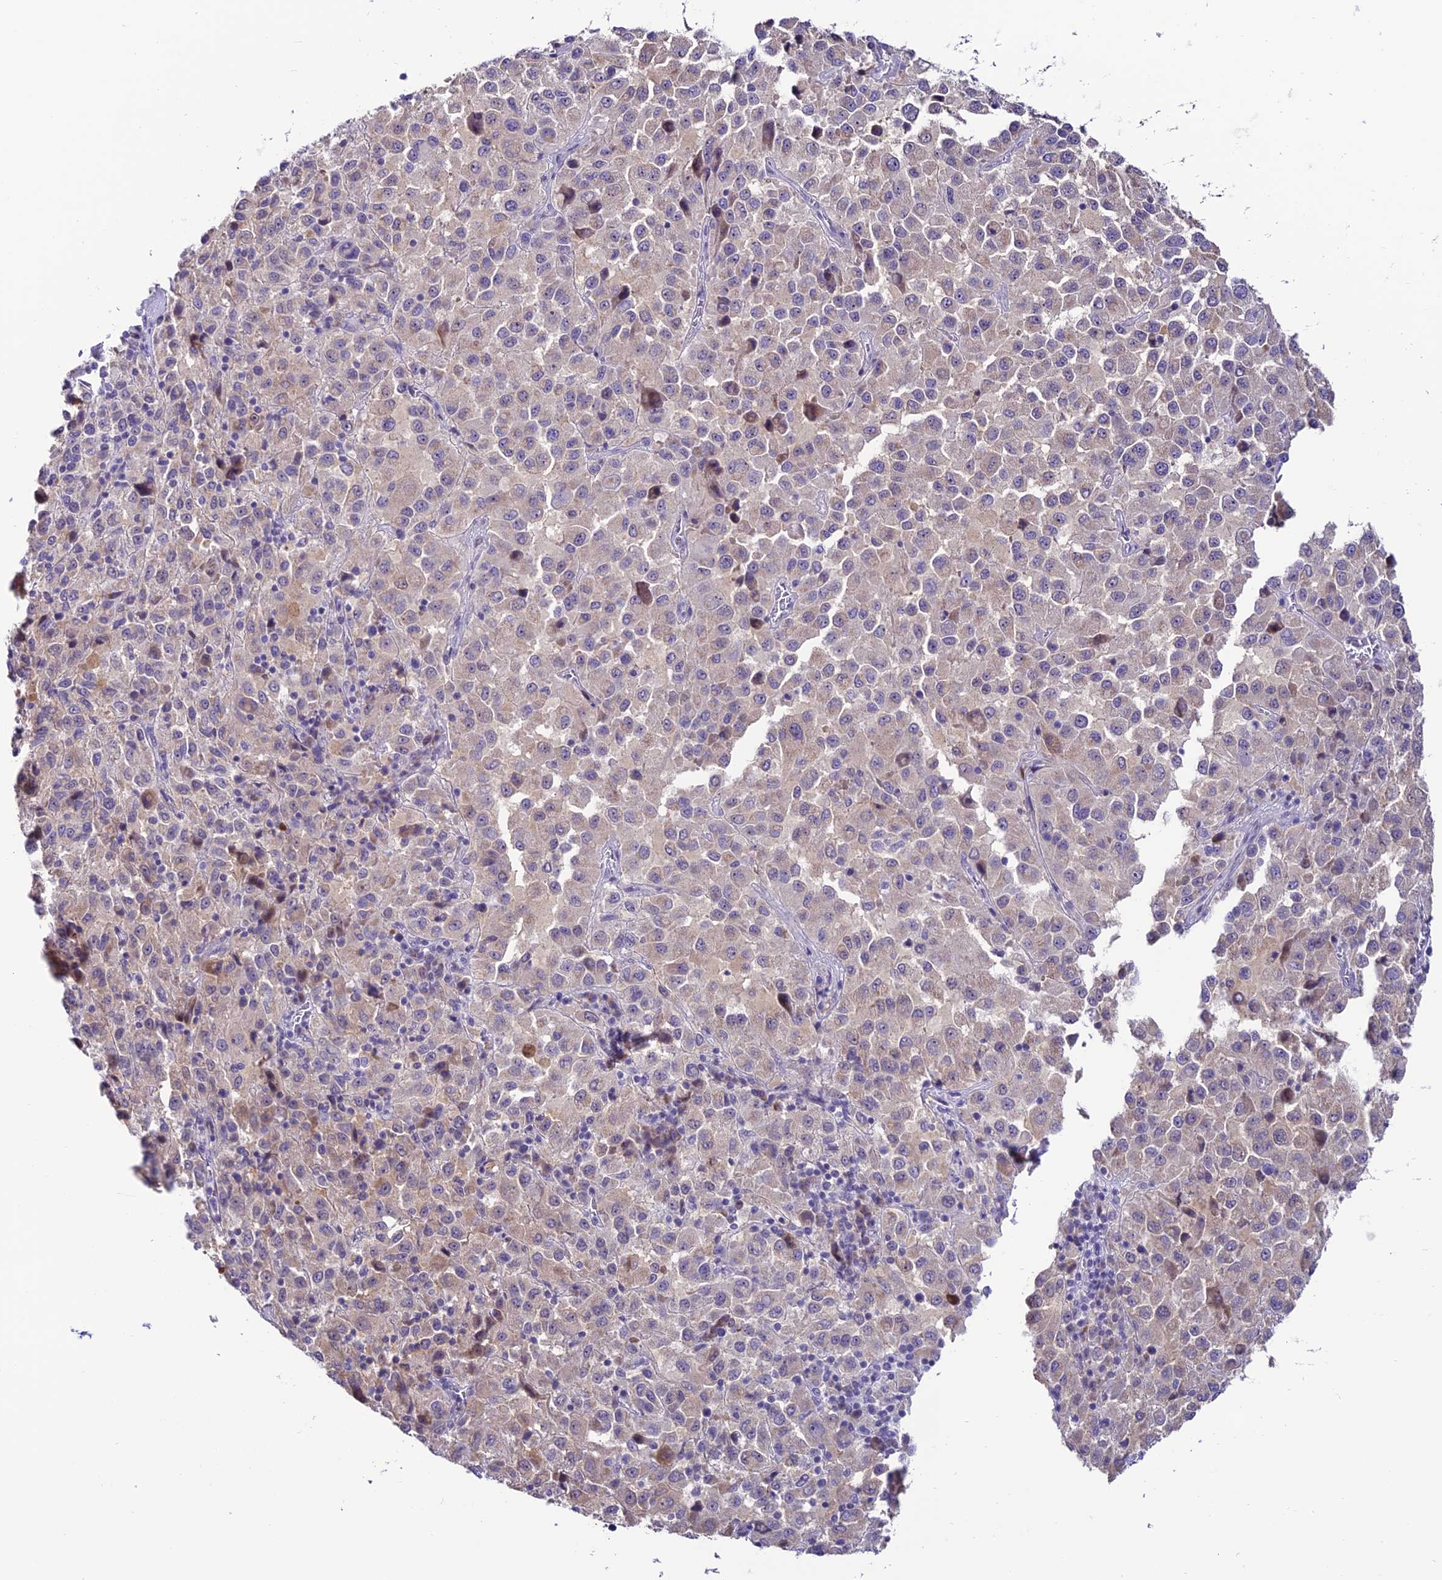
{"staining": {"intensity": "weak", "quantity": "<25%", "location": "cytoplasmic/membranous"}, "tissue": "melanoma", "cell_type": "Tumor cells", "image_type": "cancer", "snomed": [{"axis": "morphology", "description": "Malignant melanoma, Metastatic site"}, {"axis": "topography", "description": "Lung"}], "caption": "Melanoma was stained to show a protein in brown. There is no significant staining in tumor cells. Brightfield microscopy of IHC stained with DAB (brown) and hematoxylin (blue), captured at high magnification.", "gene": "SLC10A1", "patient": {"sex": "male", "age": 64}}